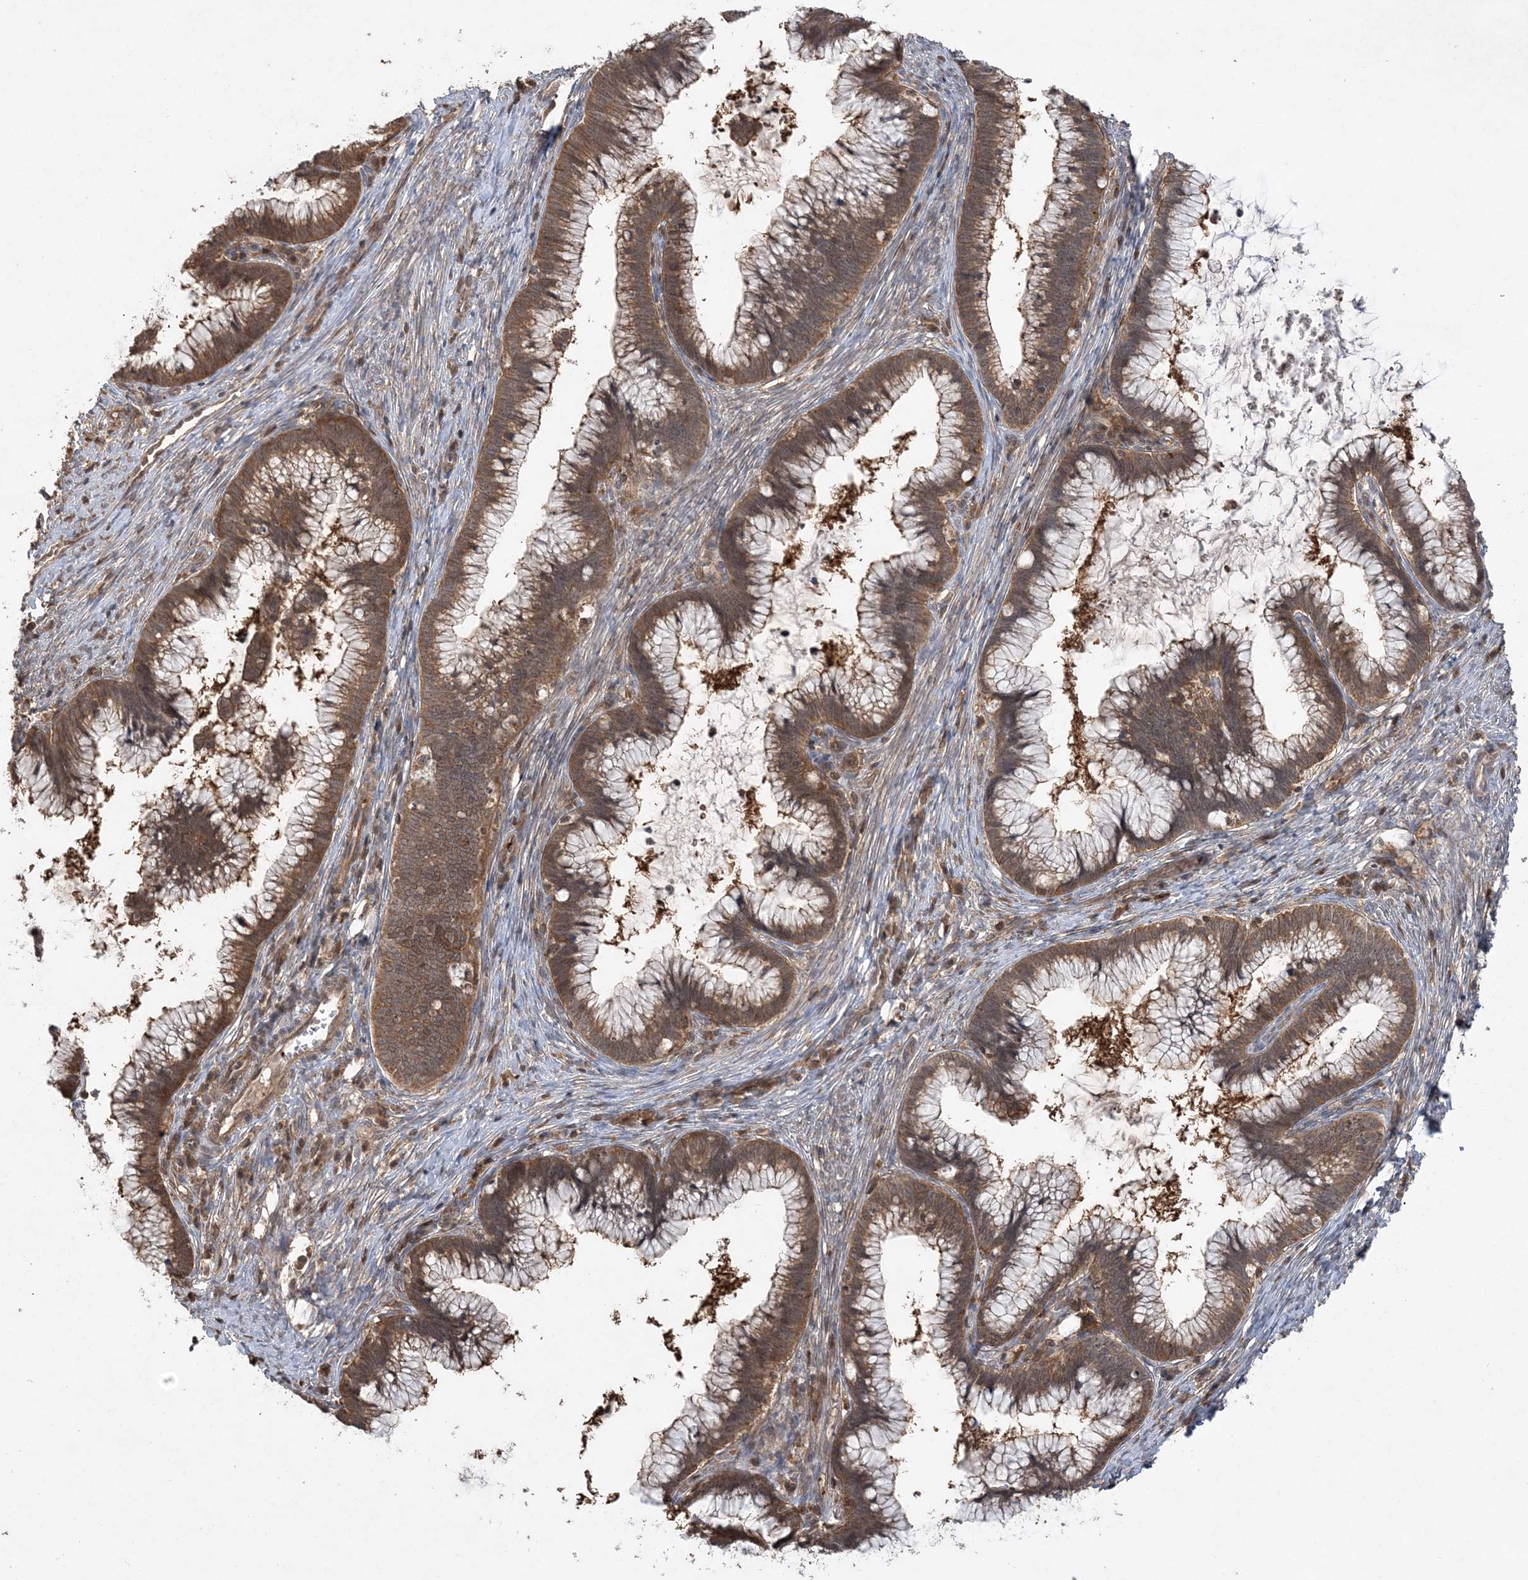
{"staining": {"intensity": "moderate", "quantity": ">75%", "location": "cytoplasmic/membranous"}, "tissue": "cervical cancer", "cell_type": "Tumor cells", "image_type": "cancer", "snomed": [{"axis": "morphology", "description": "Adenocarcinoma, NOS"}, {"axis": "topography", "description": "Cervix"}], "caption": "Cervical cancer (adenocarcinoma) was stained to show a protein in brown. There is medium levels of moderate cytoplasmic/membranous positivity in about >75% of tumor cells.", "gene": "ACYP1", "patient": {"sex": "female", "age": 36}}